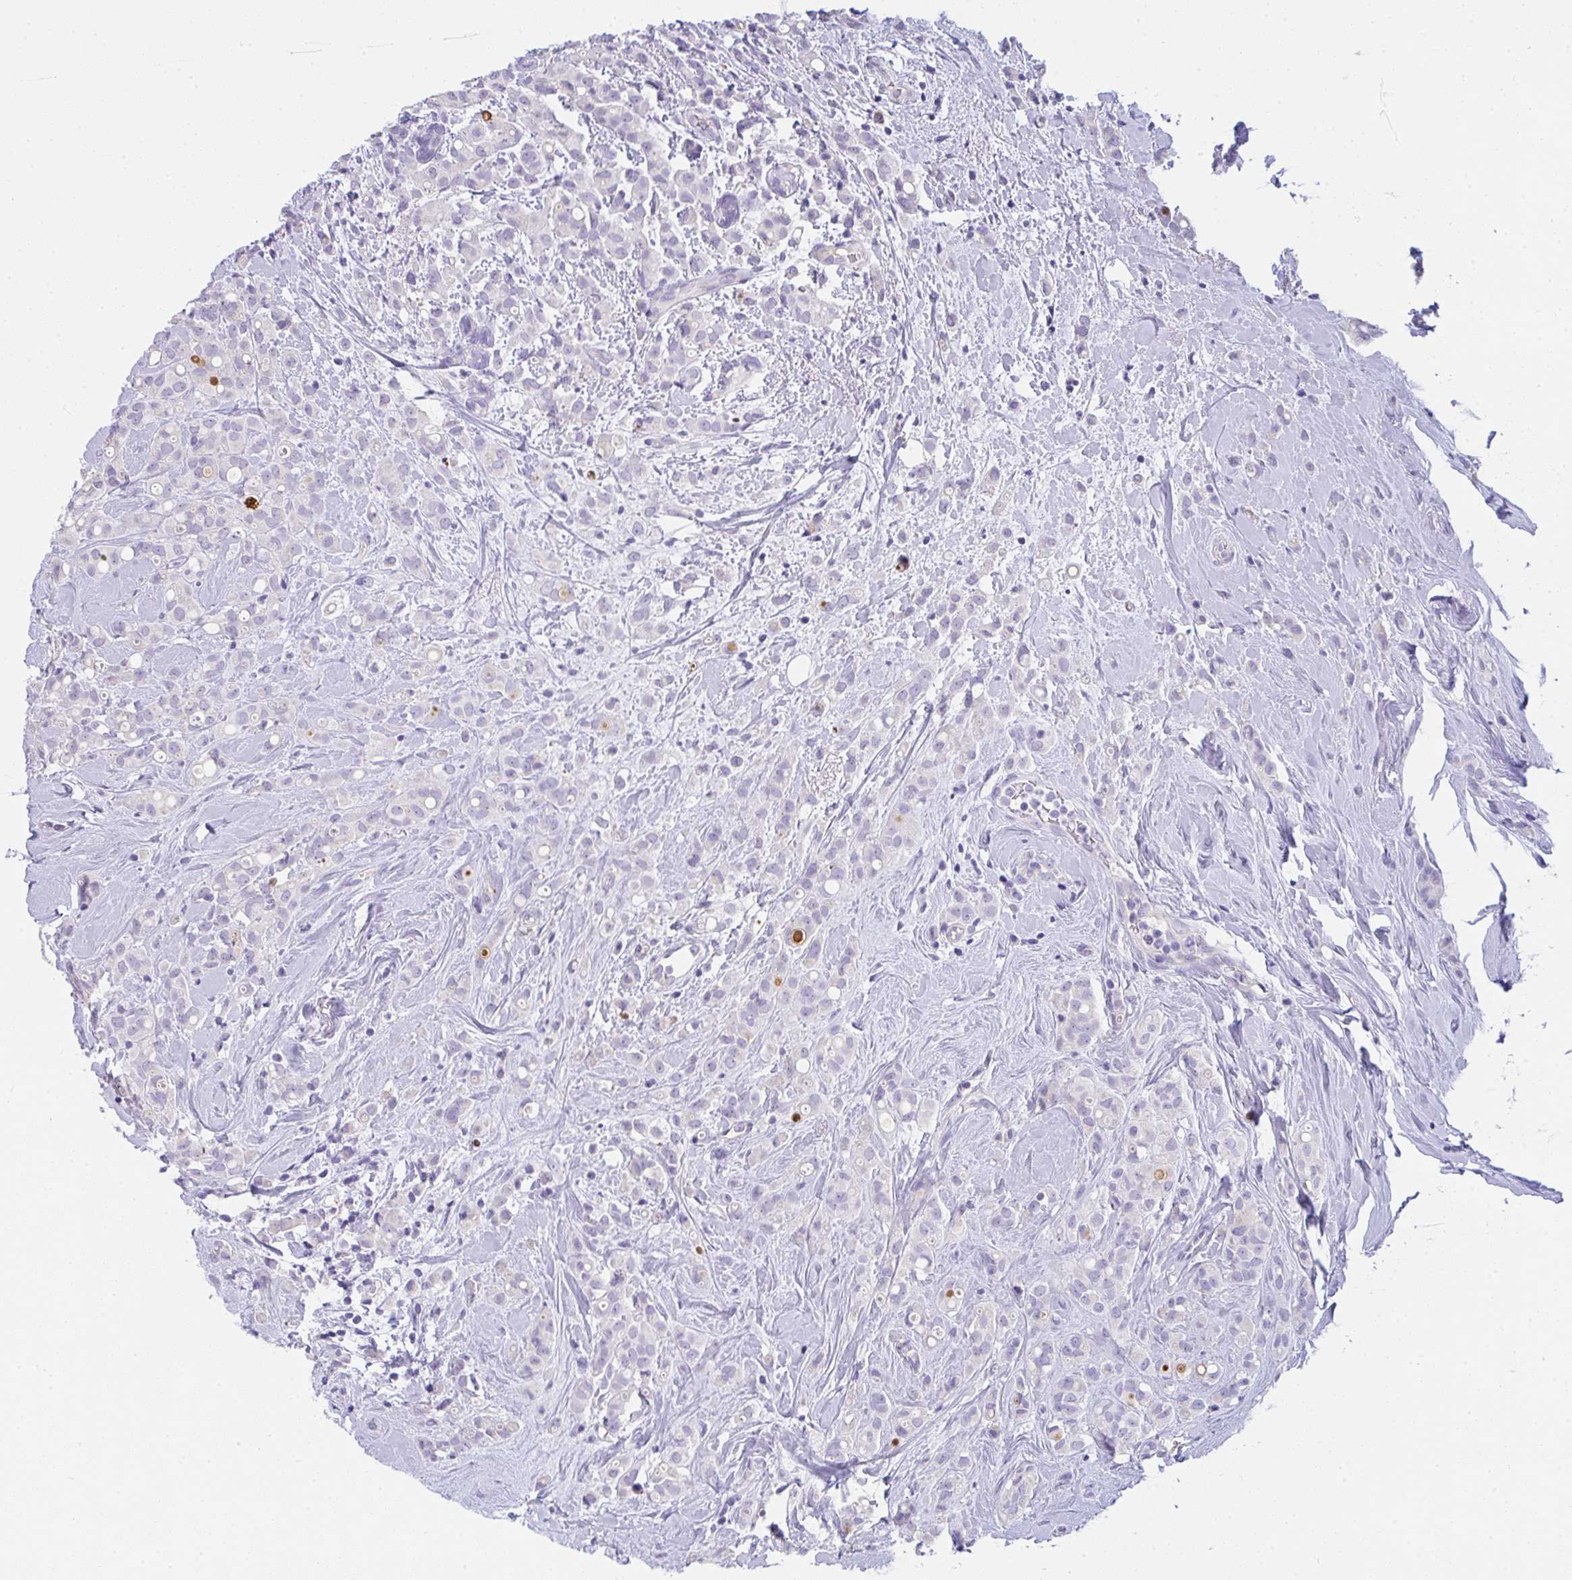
{"staining": {"intensity": "negative", "quantity": "none", "location": "none"}, "tissue": "breast cancer", "cell_type": "Tumor cells", "image_type": "cancer", "snomed": [{"axis": "morphology", "description": "Lobular carcinoma"}, {"axis": "topography", "description": "Breast"}], "caption": "An image of human breast cancer is negative for staining in tumor cells.", "gene": "COX7B", "patient": {"sex": "female", "age": 68}}